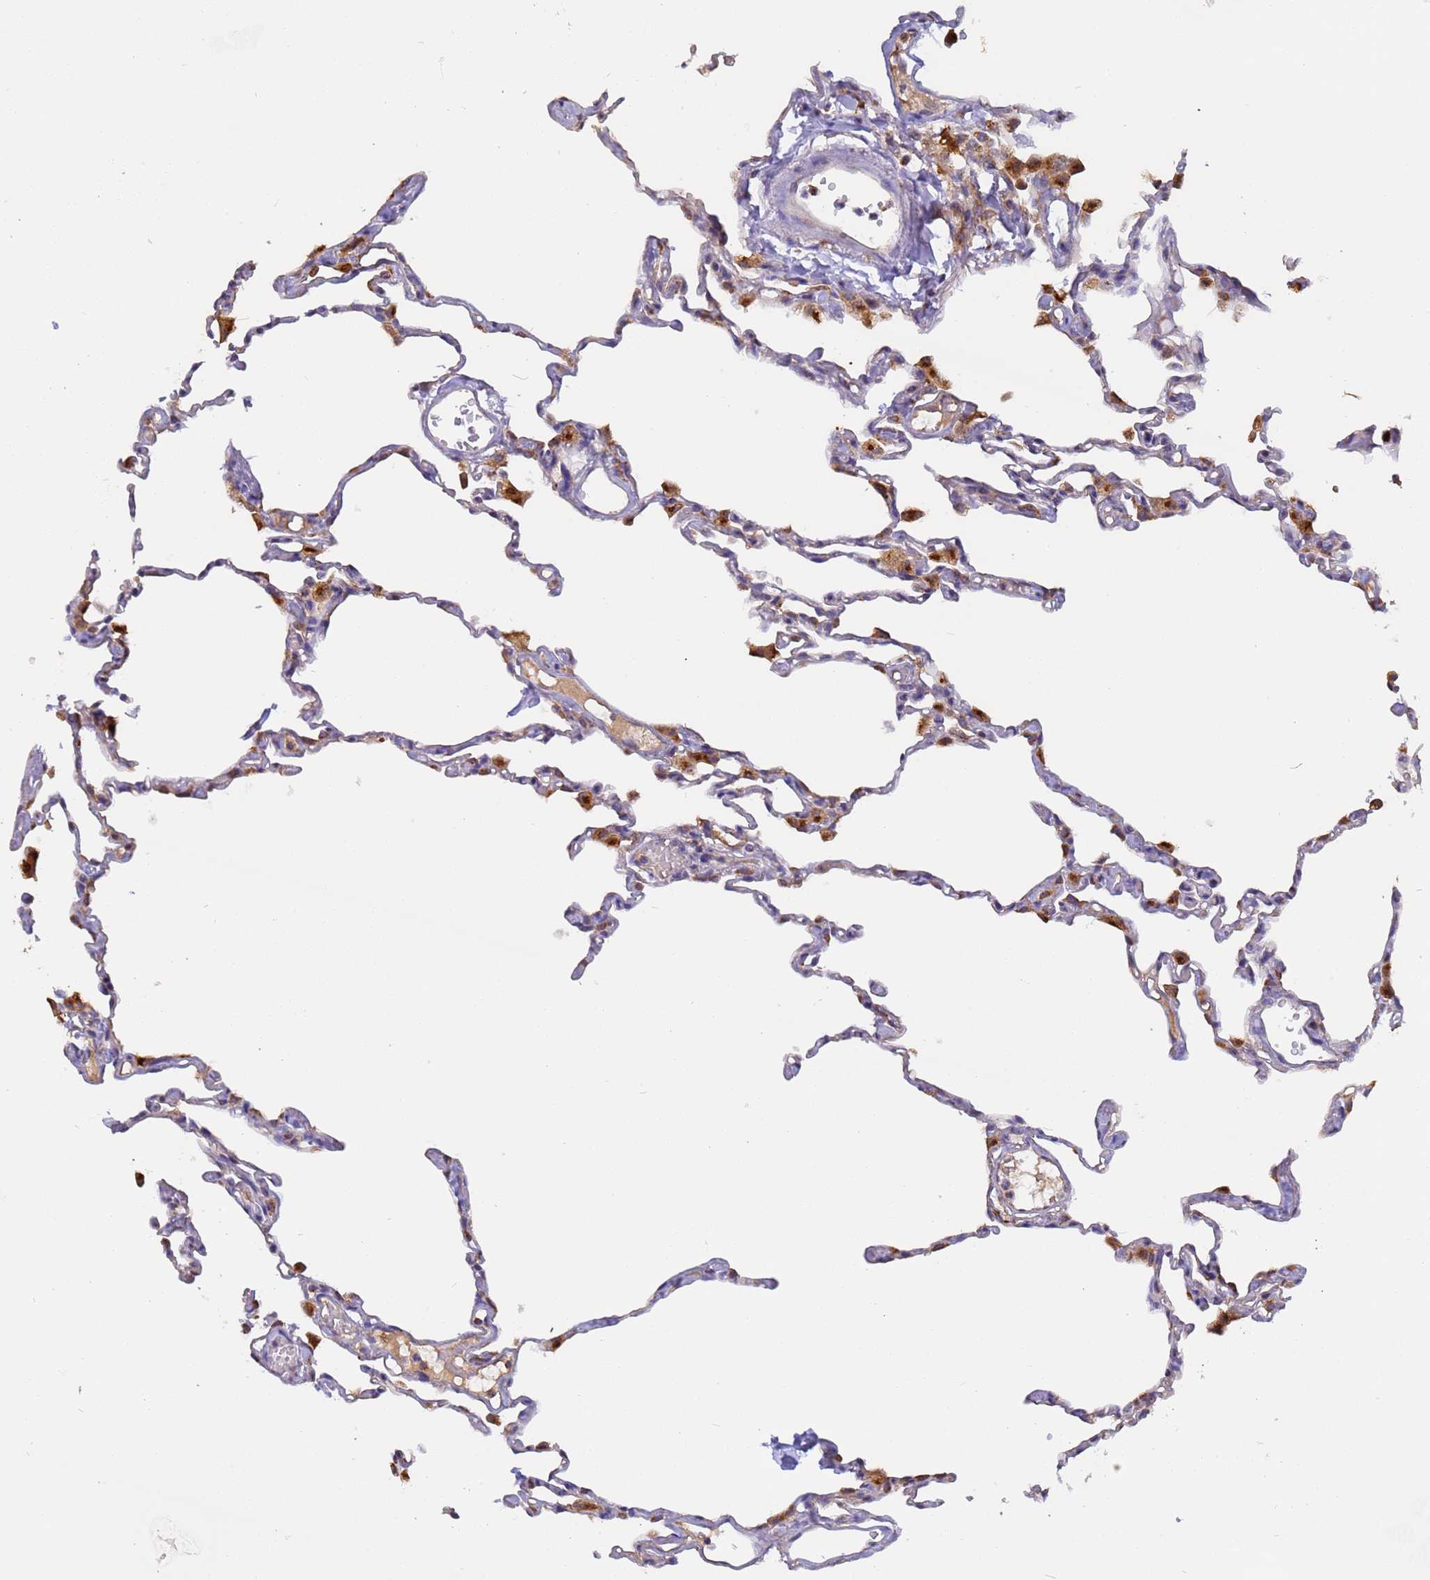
{"staining": {"intensity": "weak", "quantity": "<25%", "location": "cytoplasmic/membranous"}, "tissue": "lung", "cell_type": "Alveolar cells", "image_type": "normal", "snomed": [{"axis": "morphology", "description": "Normal tissue, NOS"}, {"axis": "topography", "description": "Lung"}], "caption": "IHC image of benign lung: lung stained with DAB (3,3'-diaminobenzidine) displays no significant protein expression in alveolar cells.", "gene": "M6PR", "patient": {"sex": "female", "age": 49}}